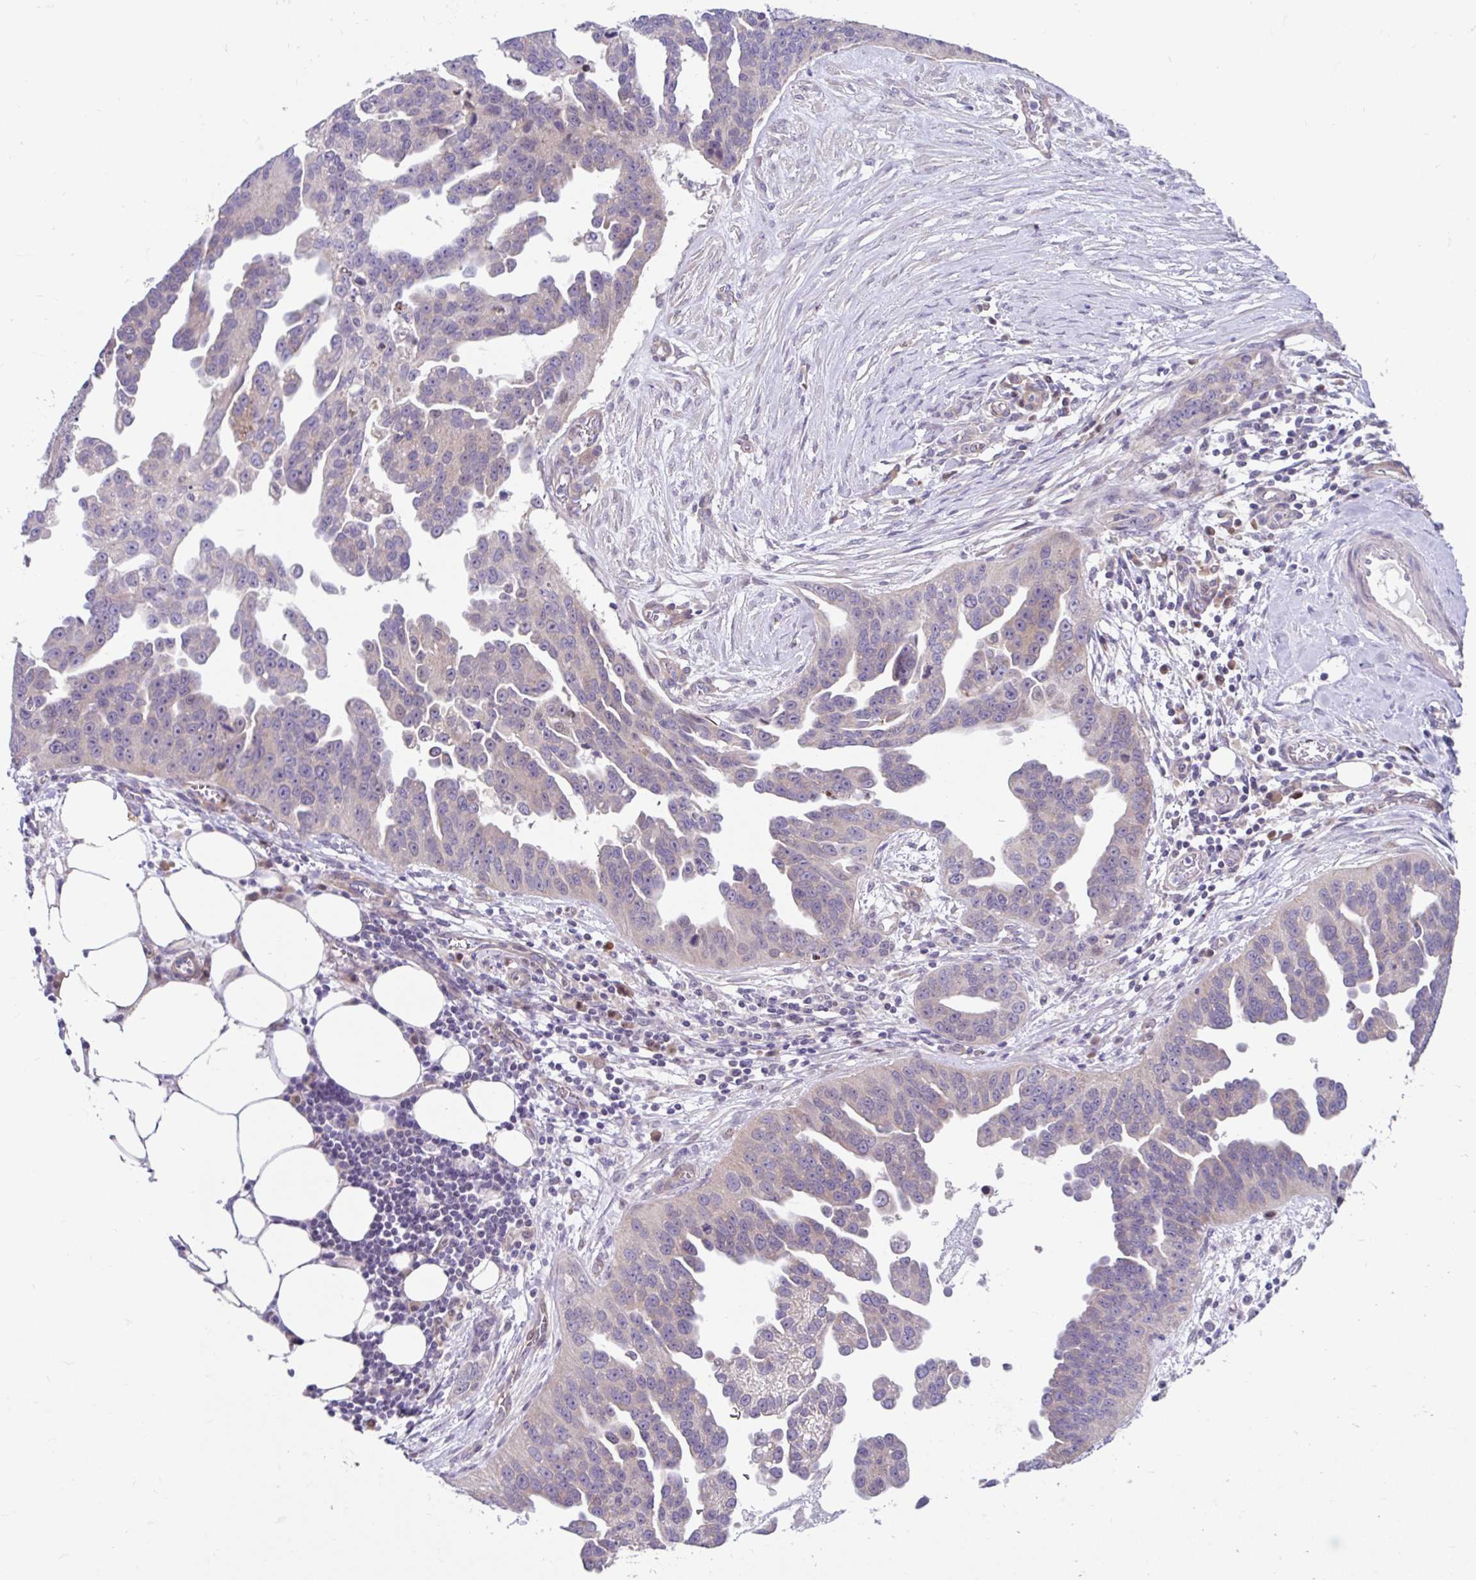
{"staining": {"intensity": "weak", "quantity": ">75%", "location": "cytoplasmic/membranous"}, "tissue": "ovarian cancer", "cell_type": "Tumor cells", "image_type": "cancer", "snomed": [{"axis": "morphology", "description": "Cystadenocarcinoma, serous, NOS"}, {"axis": "topography", "description": "Ovary"}], "caption": "Immunohistochemistry (IHC) histopathology image of neoplastic tissue: ovarian serous cystadenocarcinoma stained using immunohistochemistry (IHC) reveals low levels of weak protein expression localized specifically in the cytoplasmic/membranous of tumor cells, appearing as a cytoplasmic/membranous brown color.", "gene": "NT5C1B", "patient": {"sex": "female", "age": 75}}